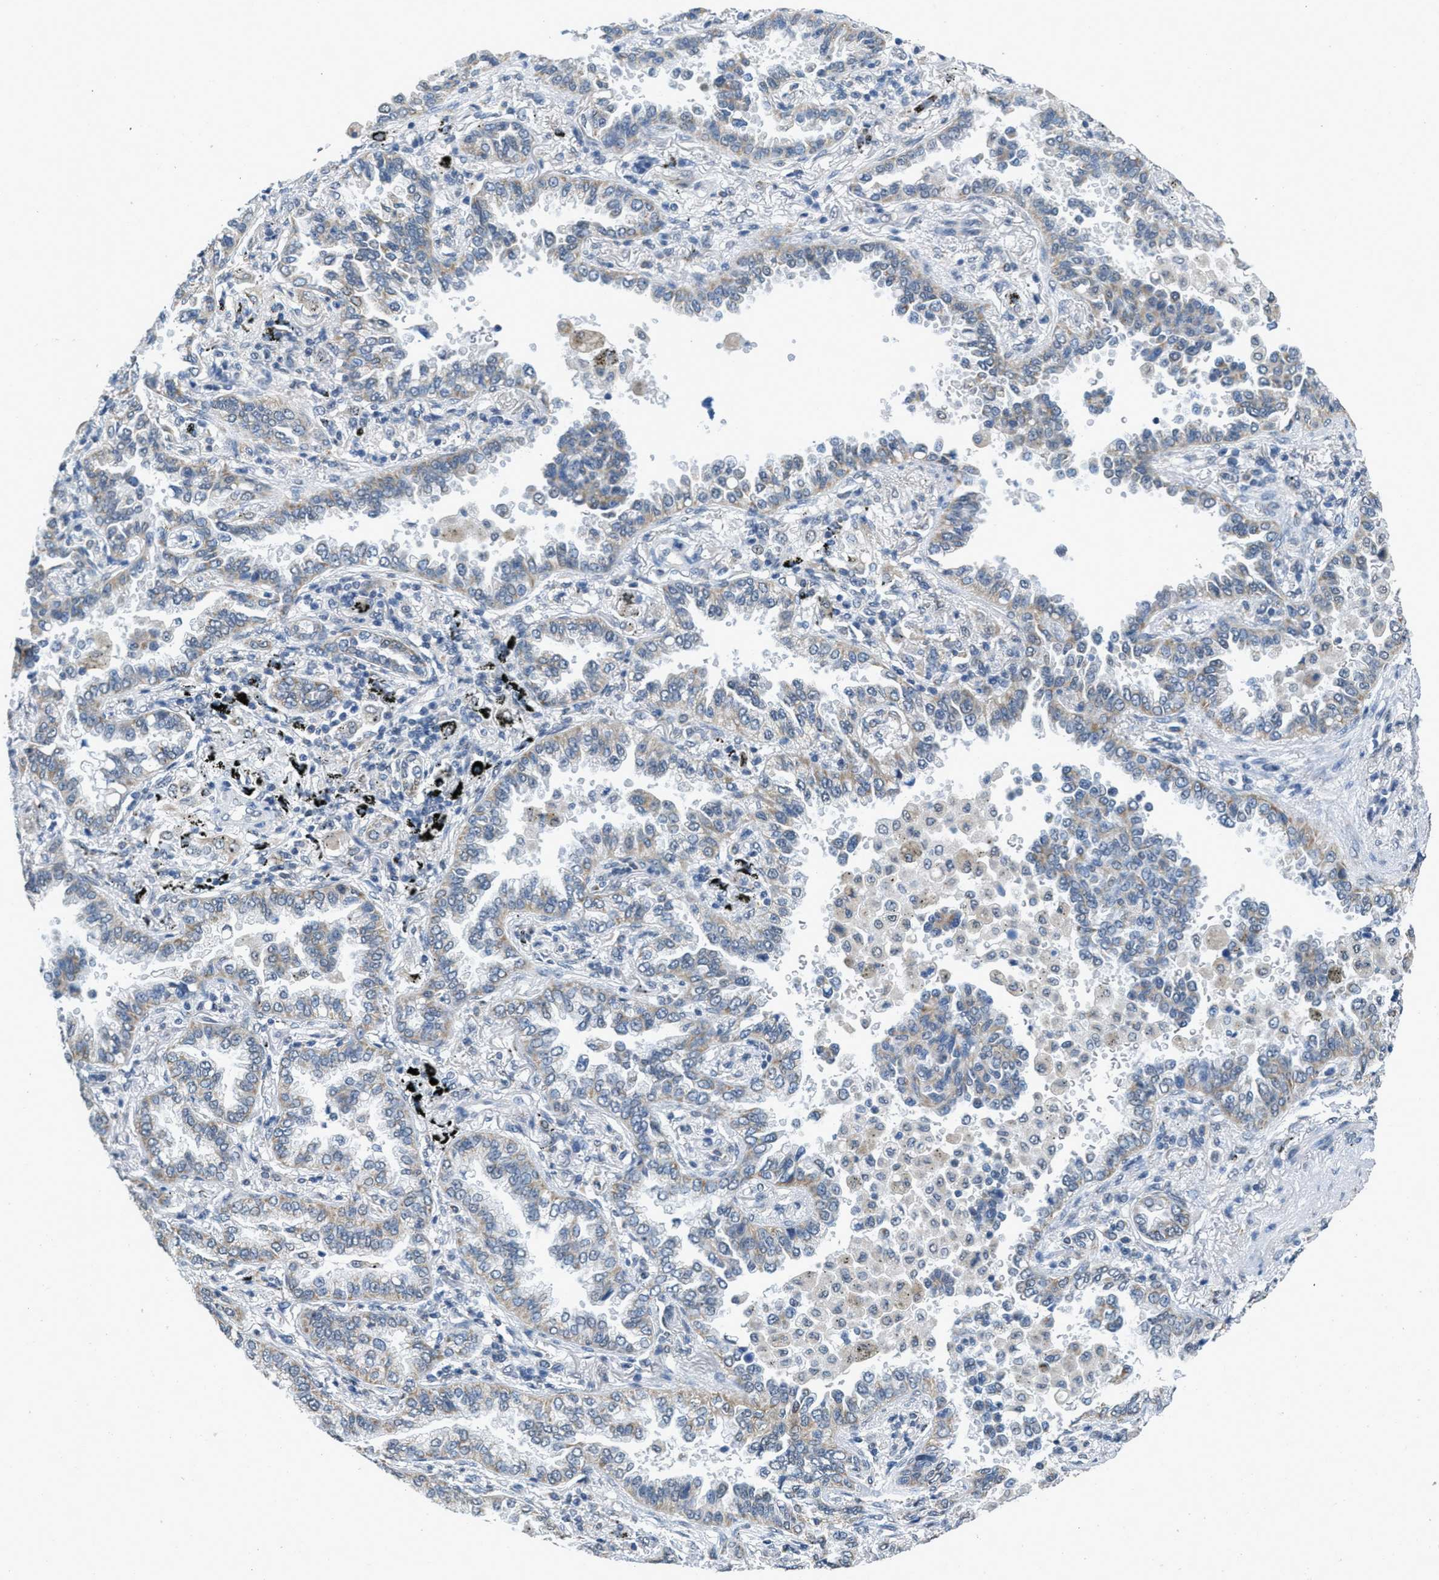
{"staining": {"intensity": "weak", "quantity": "<25%", "location": "cytoplasmic/membranous"}, "tissue": "lung cancer", "cell_type": "Tumor cells", "image_type": "cancer", "snomed": [{"axis": "morphology", "description": "Normal tissue, NOS"}, {"axis": "morphology", "description": "Adenocarcinoma, NOS"}, {"axis": "topography", "description": "Lung"}], "caption": "DAB (3,3'-diaminobenzidine) immunohistochemical staining of human adenocarcinoma (lung) demonstrates no significant expression in tumor cells. (Immunohistochemistry, brightfield microscopy, high magnification).", "gene": "TOMM70", "patient": {"sex": "male", "age": 59}}